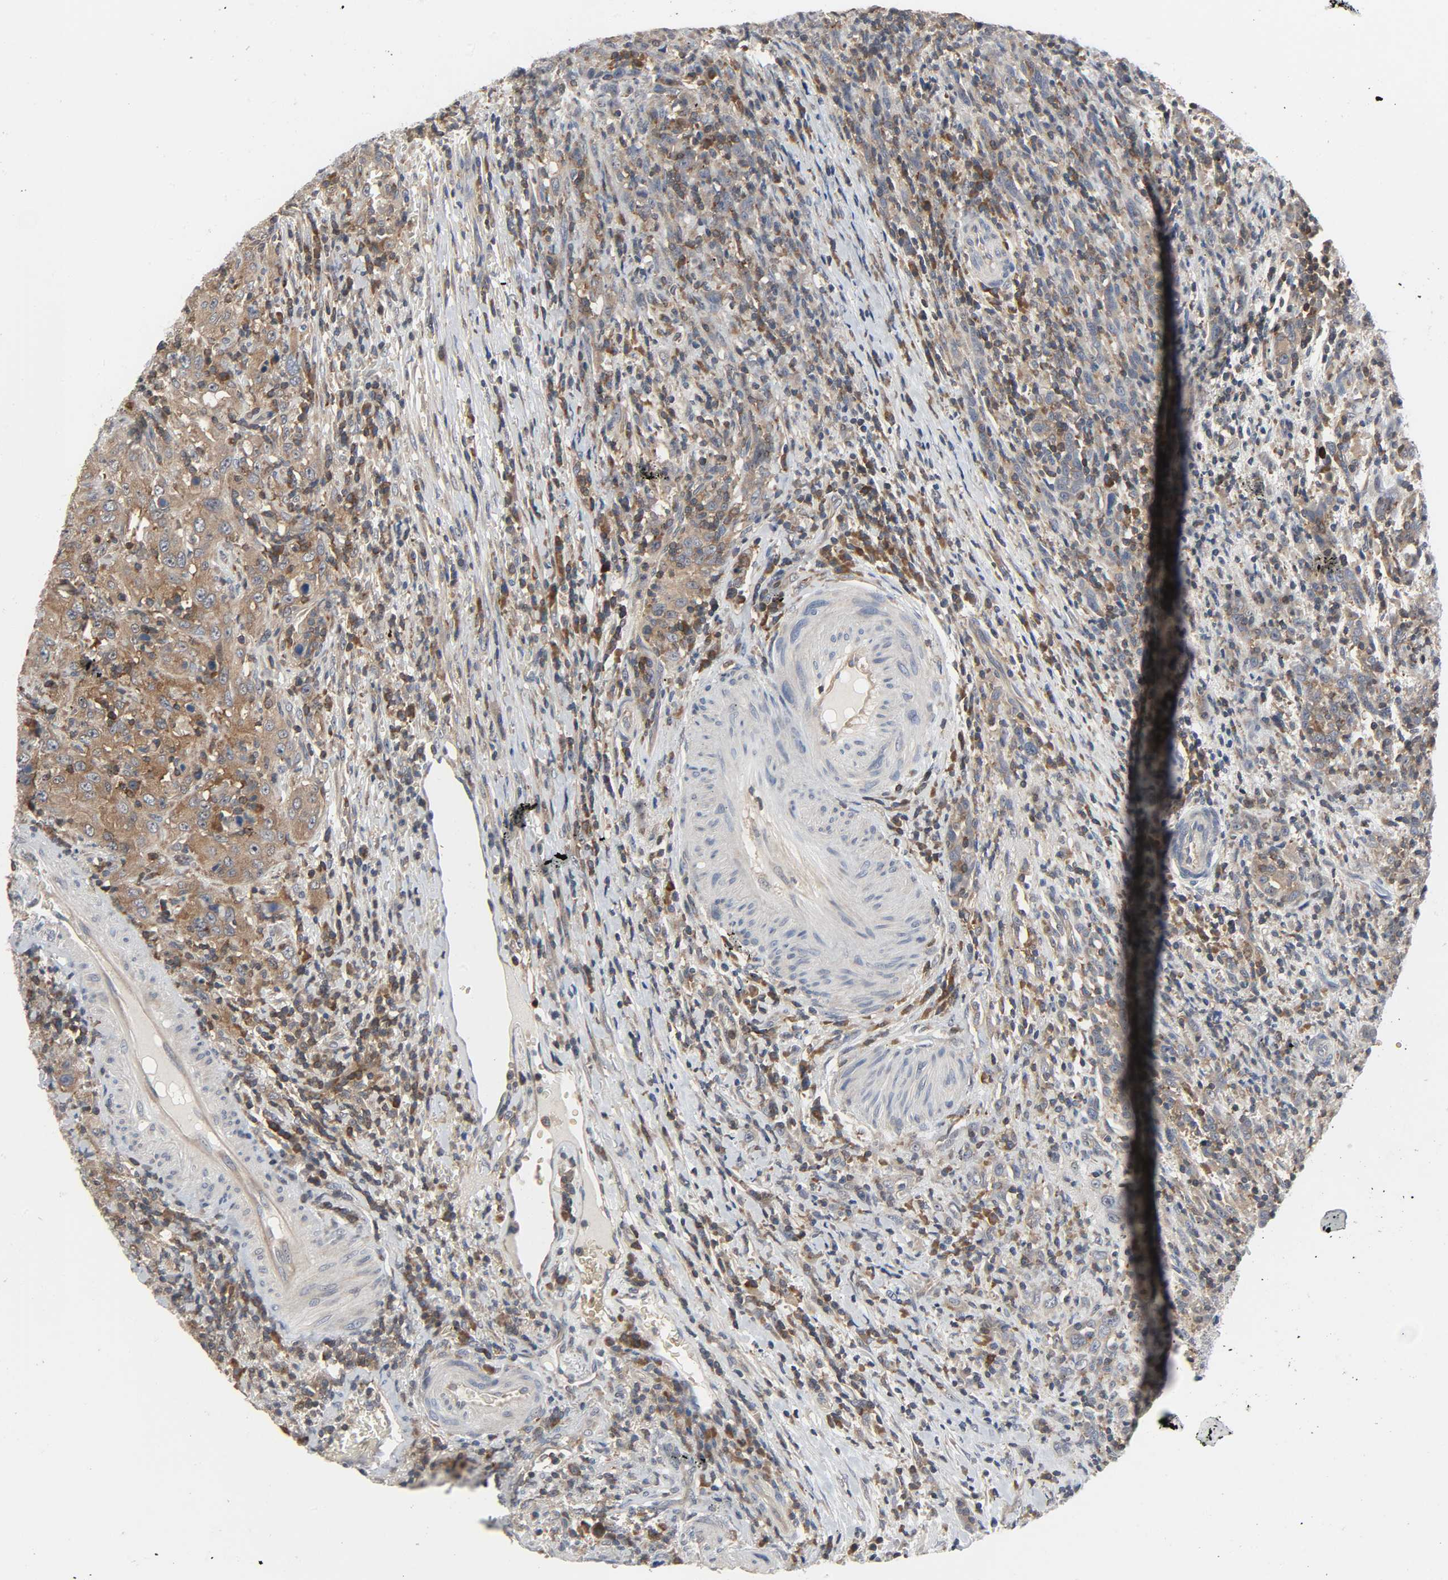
{"staining": {"intensity": "moderate", "quantity": ">75%", "location": "cytoplasmic/membranous"}, "tissue": "urothelial cancer", "cell_type": "Tumor cells", "image_type": "cancer", "snomed": [{"axis": "morphology", "description": "Urothelial carcinoma, High grade"}, {"axis": "topography", "description": "Urinary bladder"}], "caption": "The histopathology image shows immunohistochemical staining of urothelial cancer. There is moderate cytoplasmic/membranous positivity is appreciated in about >75% of tumor cells.", "gene": "PLEKHA2", "patient": {"sex": "male", "age": 61}}